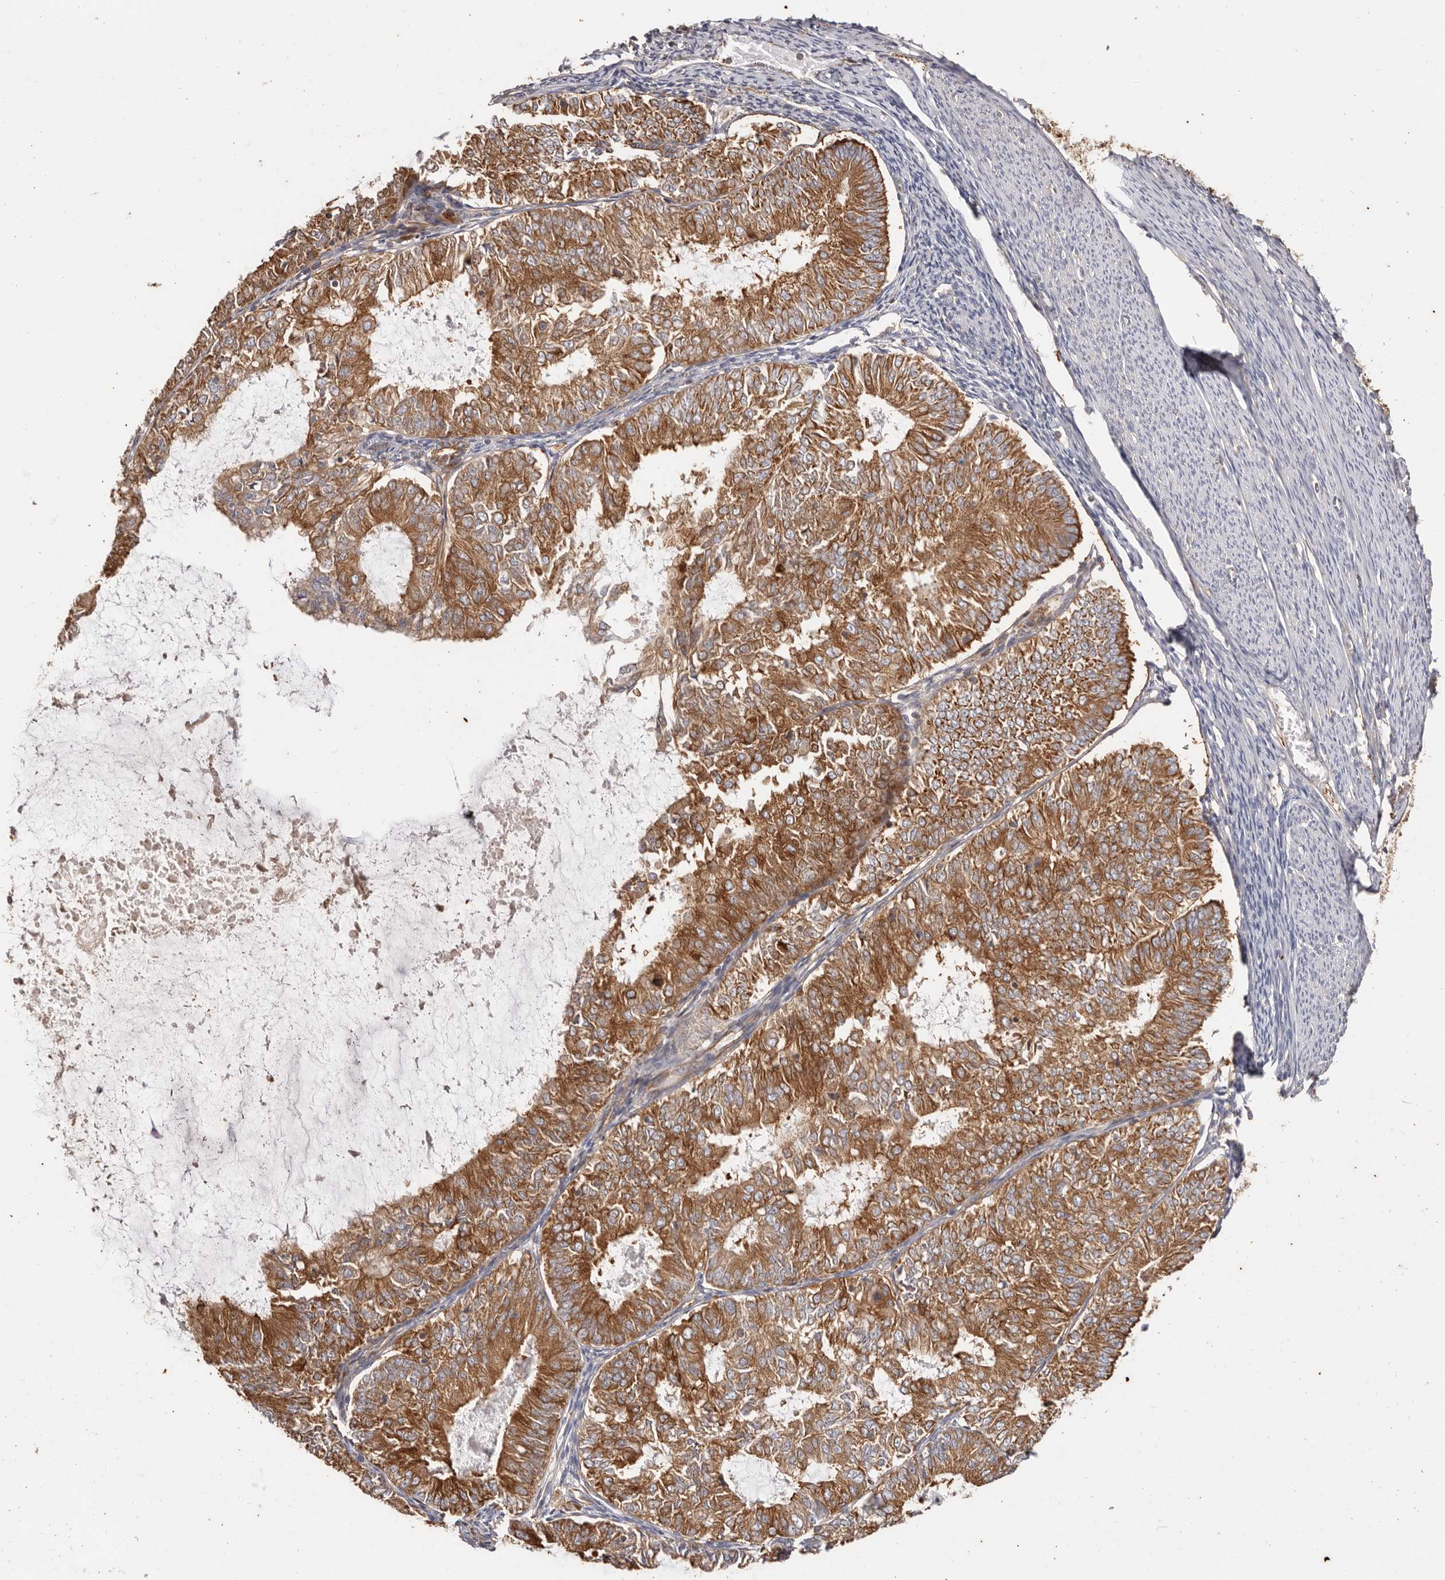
{"staining": {"intensity": "strong", "quantity": ">75%", "location": "cytoplasmic/membranous"}, "tissue": "endometrial cancer", "cell_type": "Tumor cells", "image_type": "cancer", "snomed": [{"axis": "morphology", "description": "Adenocarcinoma, NOS"}, {"axis": "topography", "description": "Endometrium"}], "caption": "Immunohistochemistry staining of endometrial cancer, which demonstrates high levels of strong cytoplasmic/membranous staining in about >75% of tumor cells indicating strong cytoplasmic/membranous protein positivity. The staining was performed using DAB (brown) for protein detection and nuclei were counterstained in hematoxylin (blue).", "gene": "EPRS1", "patient": {"sex": "female", "age": 57}}